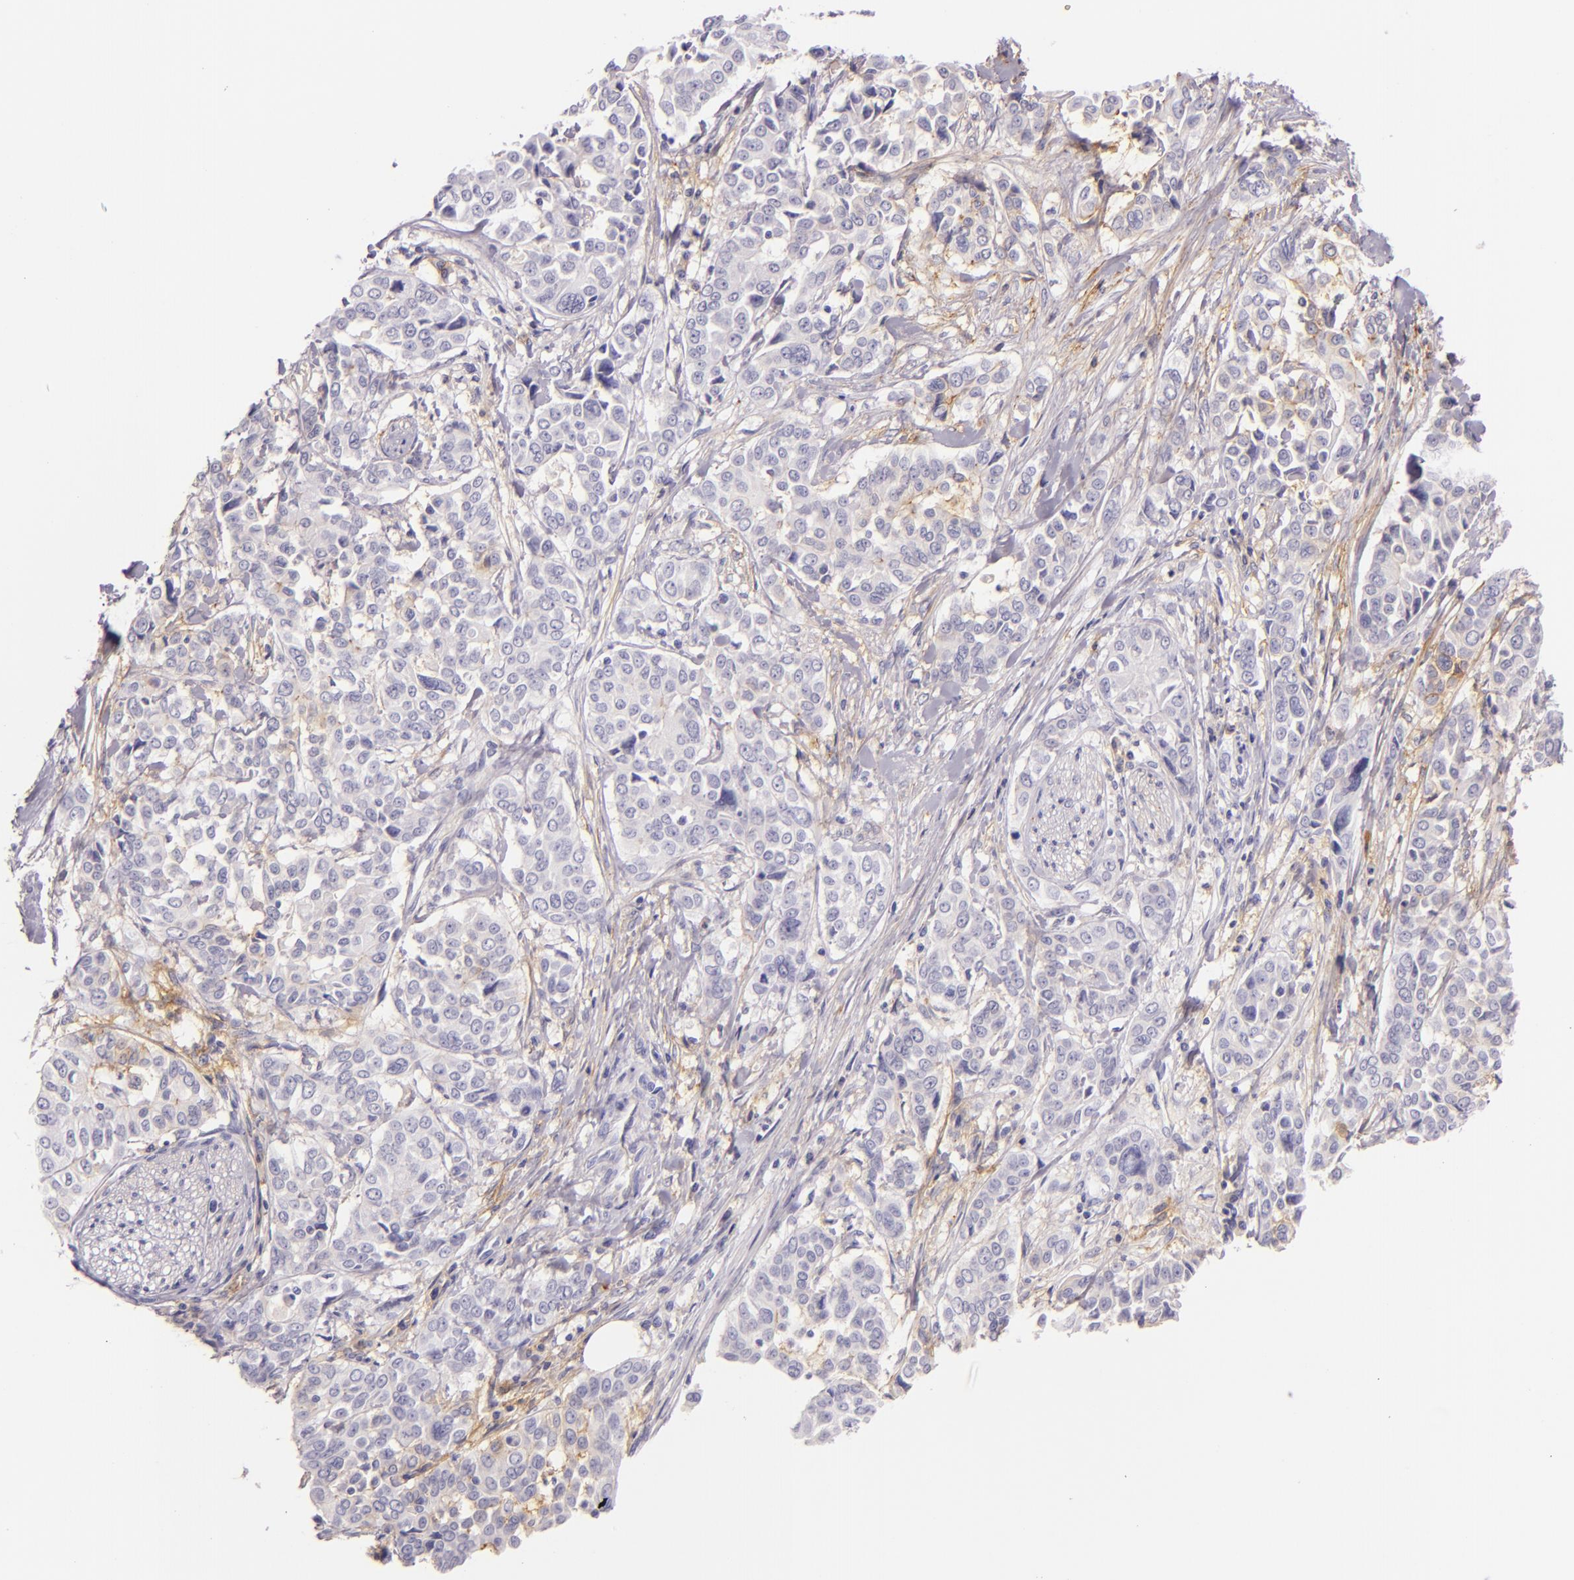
{"staining": {"intensity": "negative", "quantity": "none", "location": "none"}, "tissue": "pancreatic cancer", "cell_type": "Tumor cells", "image_type": "cancer", "snomed": [{"axis": "morphology", "description": "Adenocarcinoma, NOS"}, {"axis": "topography", "description": "Pancreas"}], "caption": "Pancreatic adenocarcinoma stained for a protein using IHC demonstrates no expression tumor cells.", "gene": "ICAM1", "patient": {"sex": "female", "age": 52}}